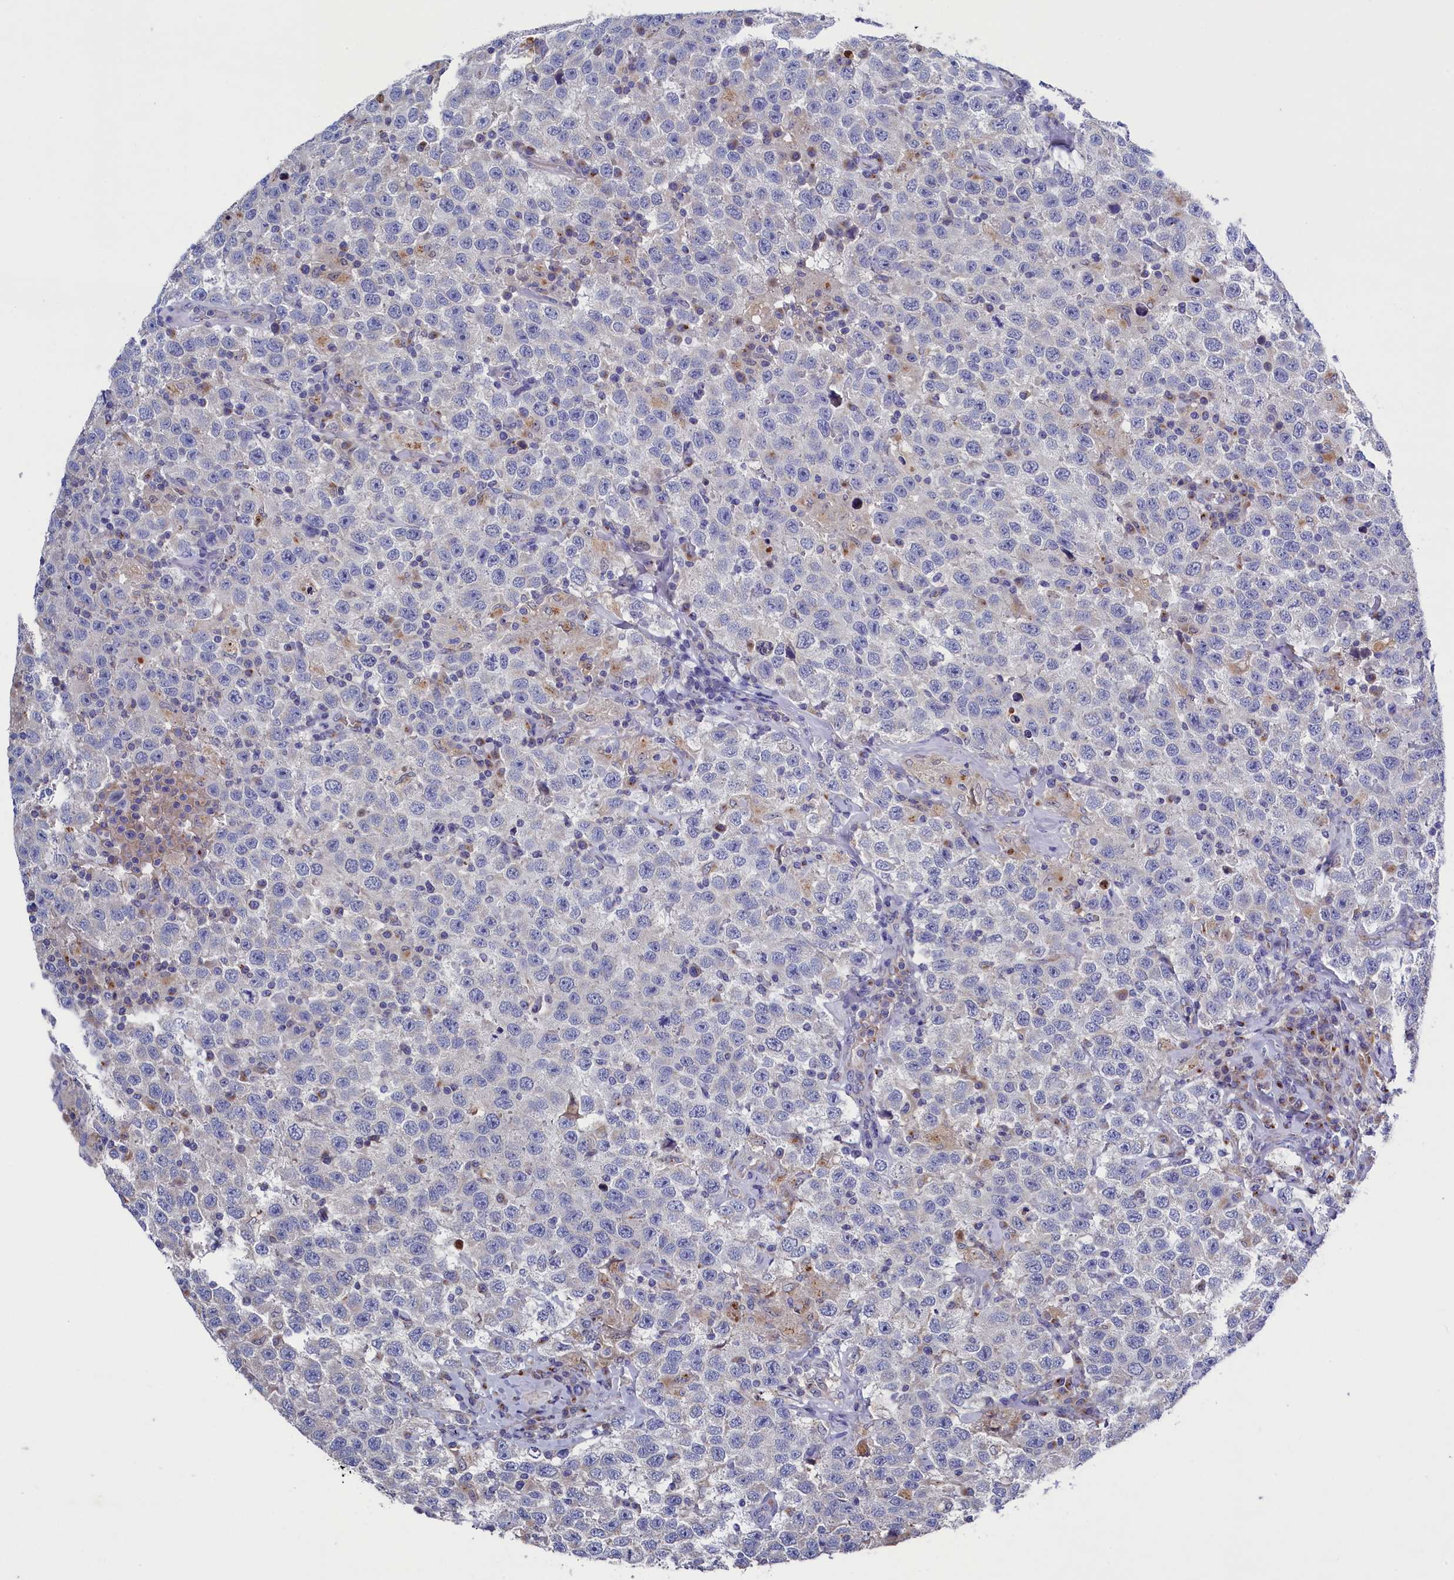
{"staining": {"intensity": "negative", "quantity": "none", "location": "none"}, "tissue": "testis cancer", "cell_type": "Tumor cells", "image_type": "cancer", "snomed": [{"axis": "morphology", "description": "Seminoma, NOS"}, {"axis": "topography", "description": "Testis"}], "caption": "High magnification brightfield microscopy of seminoma (testis) stained with DAB (brown) and counterstained with hematoxylin (blue): tumor cells show no significant staining.", "gene": "GPR108", "patient": {"sex": "male", "age": 41}}